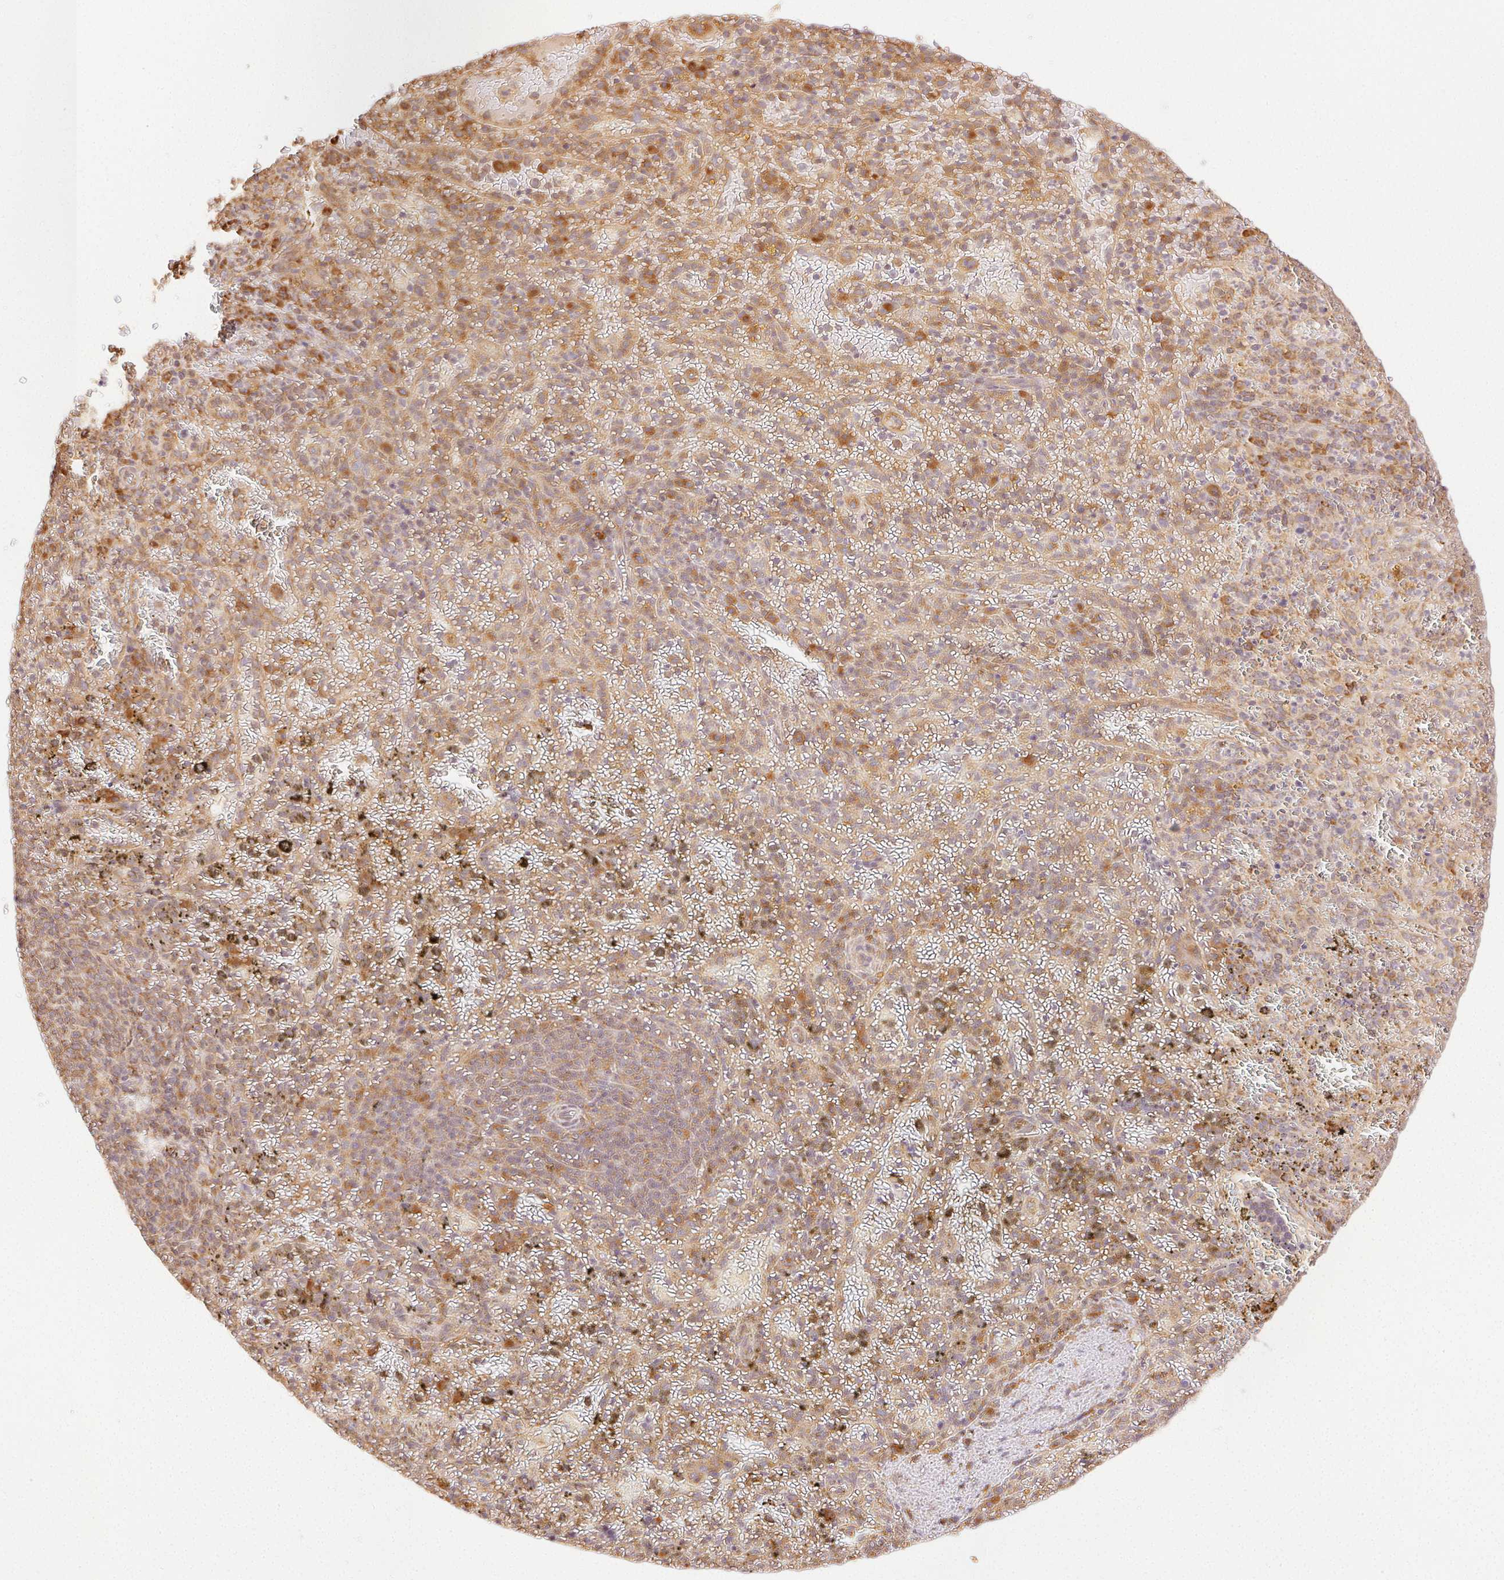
{"staining": {"intensity": "moderate", "quantity": "<25%", "location": "cytoplasmic/membranous"}, "tissue": "spleen", "cell_type": "Cells in red pulp", "image_type": "normal", "snomed": [{"axis": "morphology", "description": "Normal tissue, NOS"}, {"axis": "topography", "description": "Spleen"}], "caption": "Approximately <25% of cells in red pulp in normal human spleen demonstrate moderate cytoplasmic/membranous protein positivity as visualized by brown immunohistochemical staining.", "gene": "ENTREP1", "patient": {"sex": "female", "age": 50}}